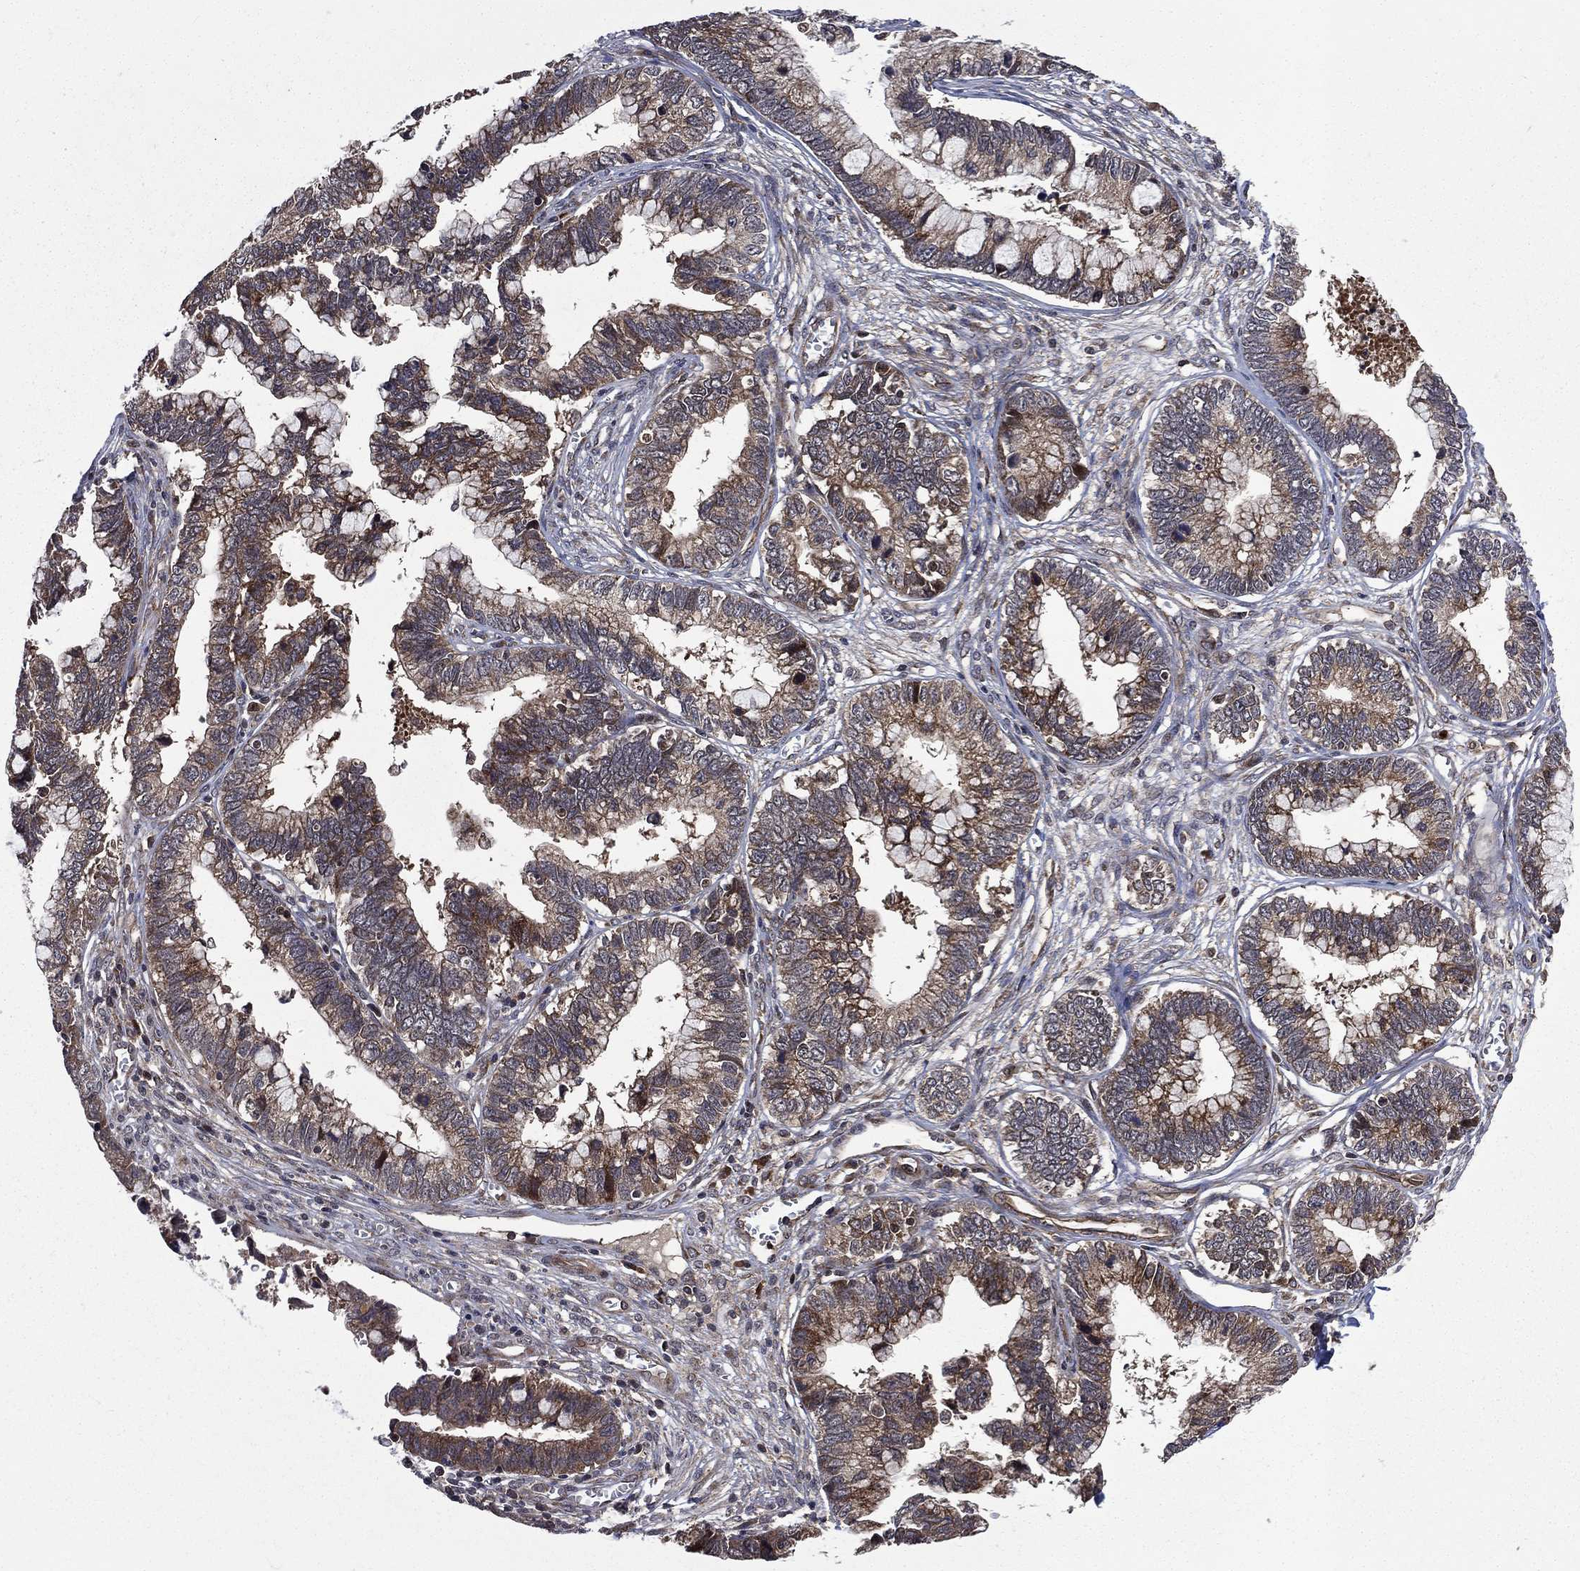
{"staining": {"intensity": "moderate", "quantity": "25%-75%", "location": "cytoplasmic/membranous"}, "tissue": "cervical cancer", "cell_type": "Tumor cells", "image_type": "cancer", "snomed": [{"axis": "morphology", "description": "Adenocarcinoma, NOS"}, {"axis": "topography", "description": "Cervix"}], "caption": "Moderate cytoplasmic/membranous protein staining is present in about 25%-75% of tumor cells in adenocarcinoma (cervical).", "gene": "RAB11FIP4", "patient": {"sex": "female", "age": 44}}